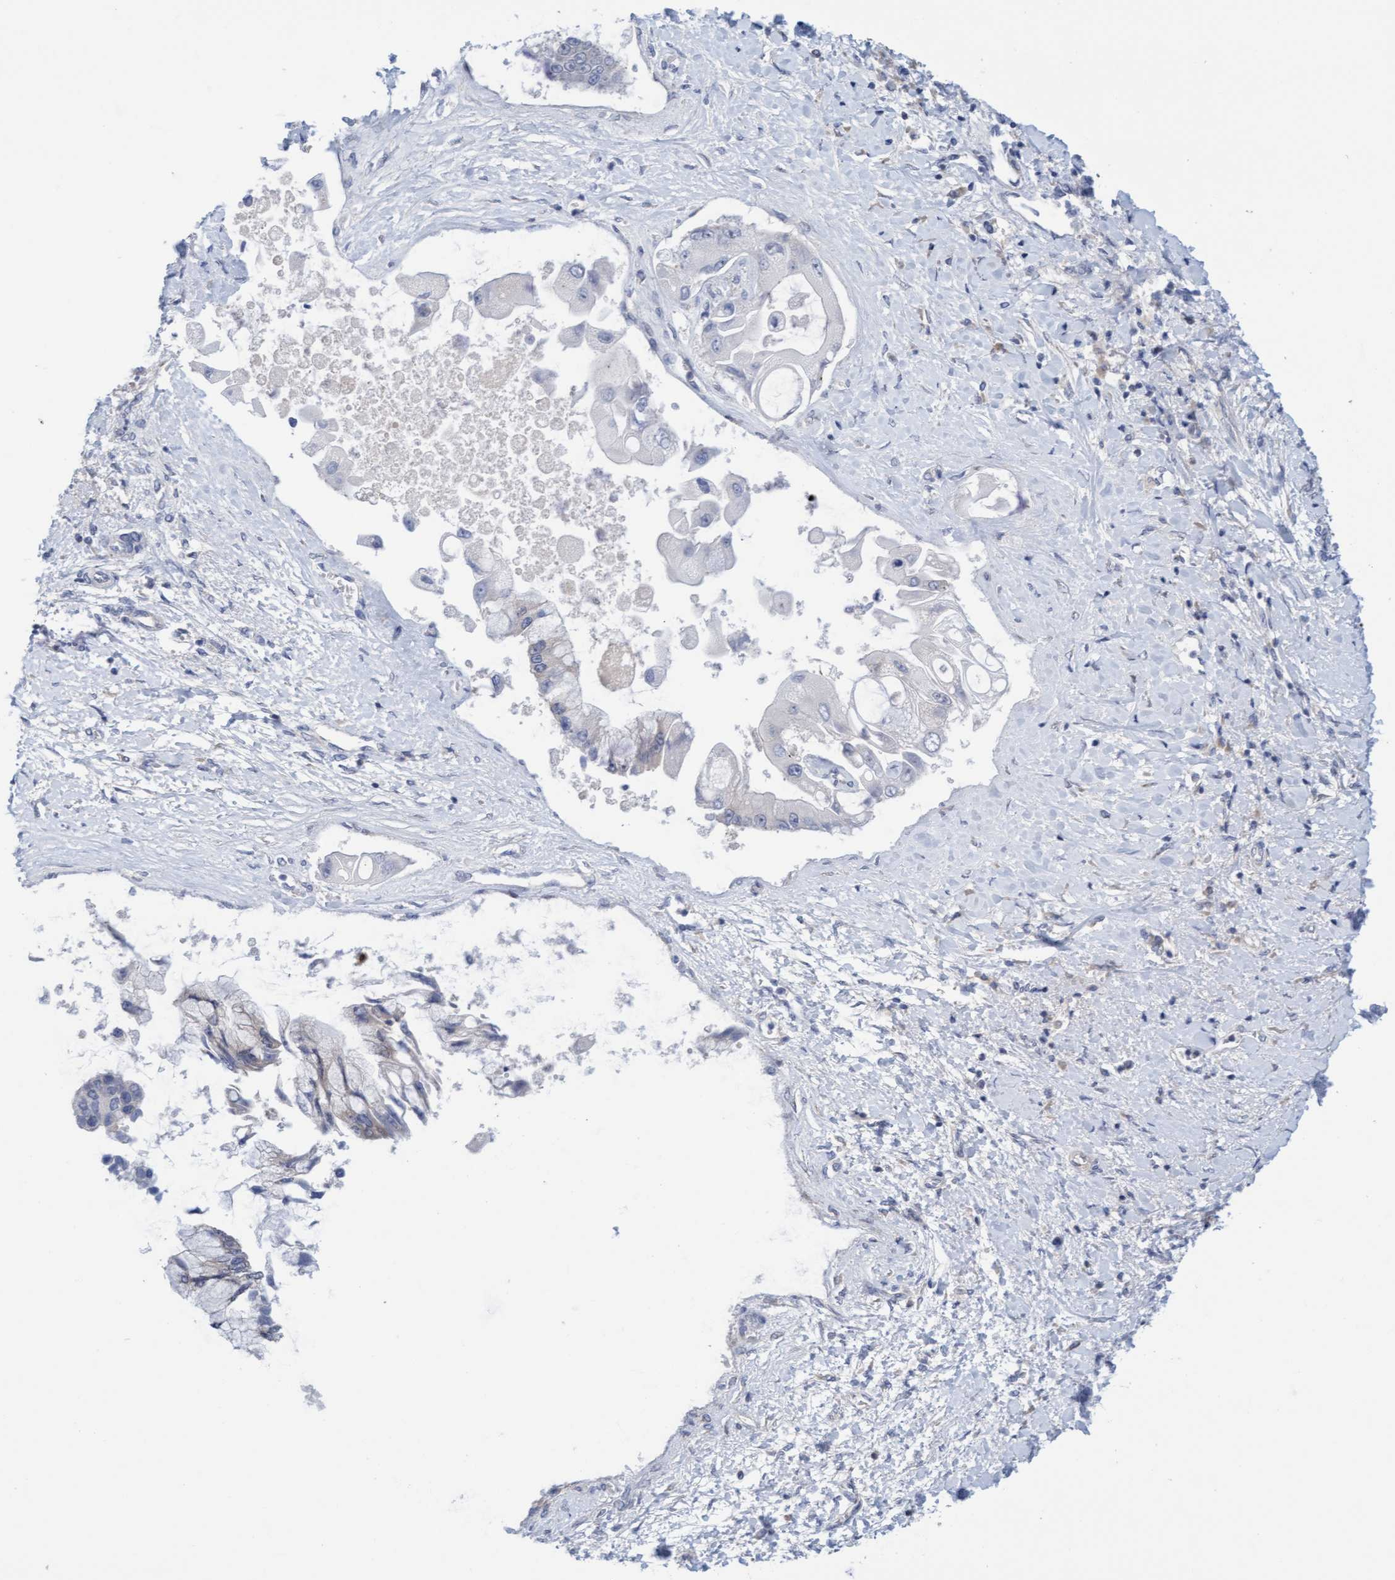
{"staining": {"intensity": "negative", "quantity": "none", "location": "none"}, "tissue": "liver cancer", "cell_type": "Tumor cells", "image_type": "cancer", "snomed": [{"axis": "morphology", "description": "Cholangiocarcinoma"}, {"axis": "topography", "description": "Liver"}], "caption": "A high-resolution photomicrograph shows IHC staining of cholangiocarcinoma (liver), which shows no significant staining in tumor cells.", "gene": "AMZ2", "patient": {"sex": "male", "age": 50}}